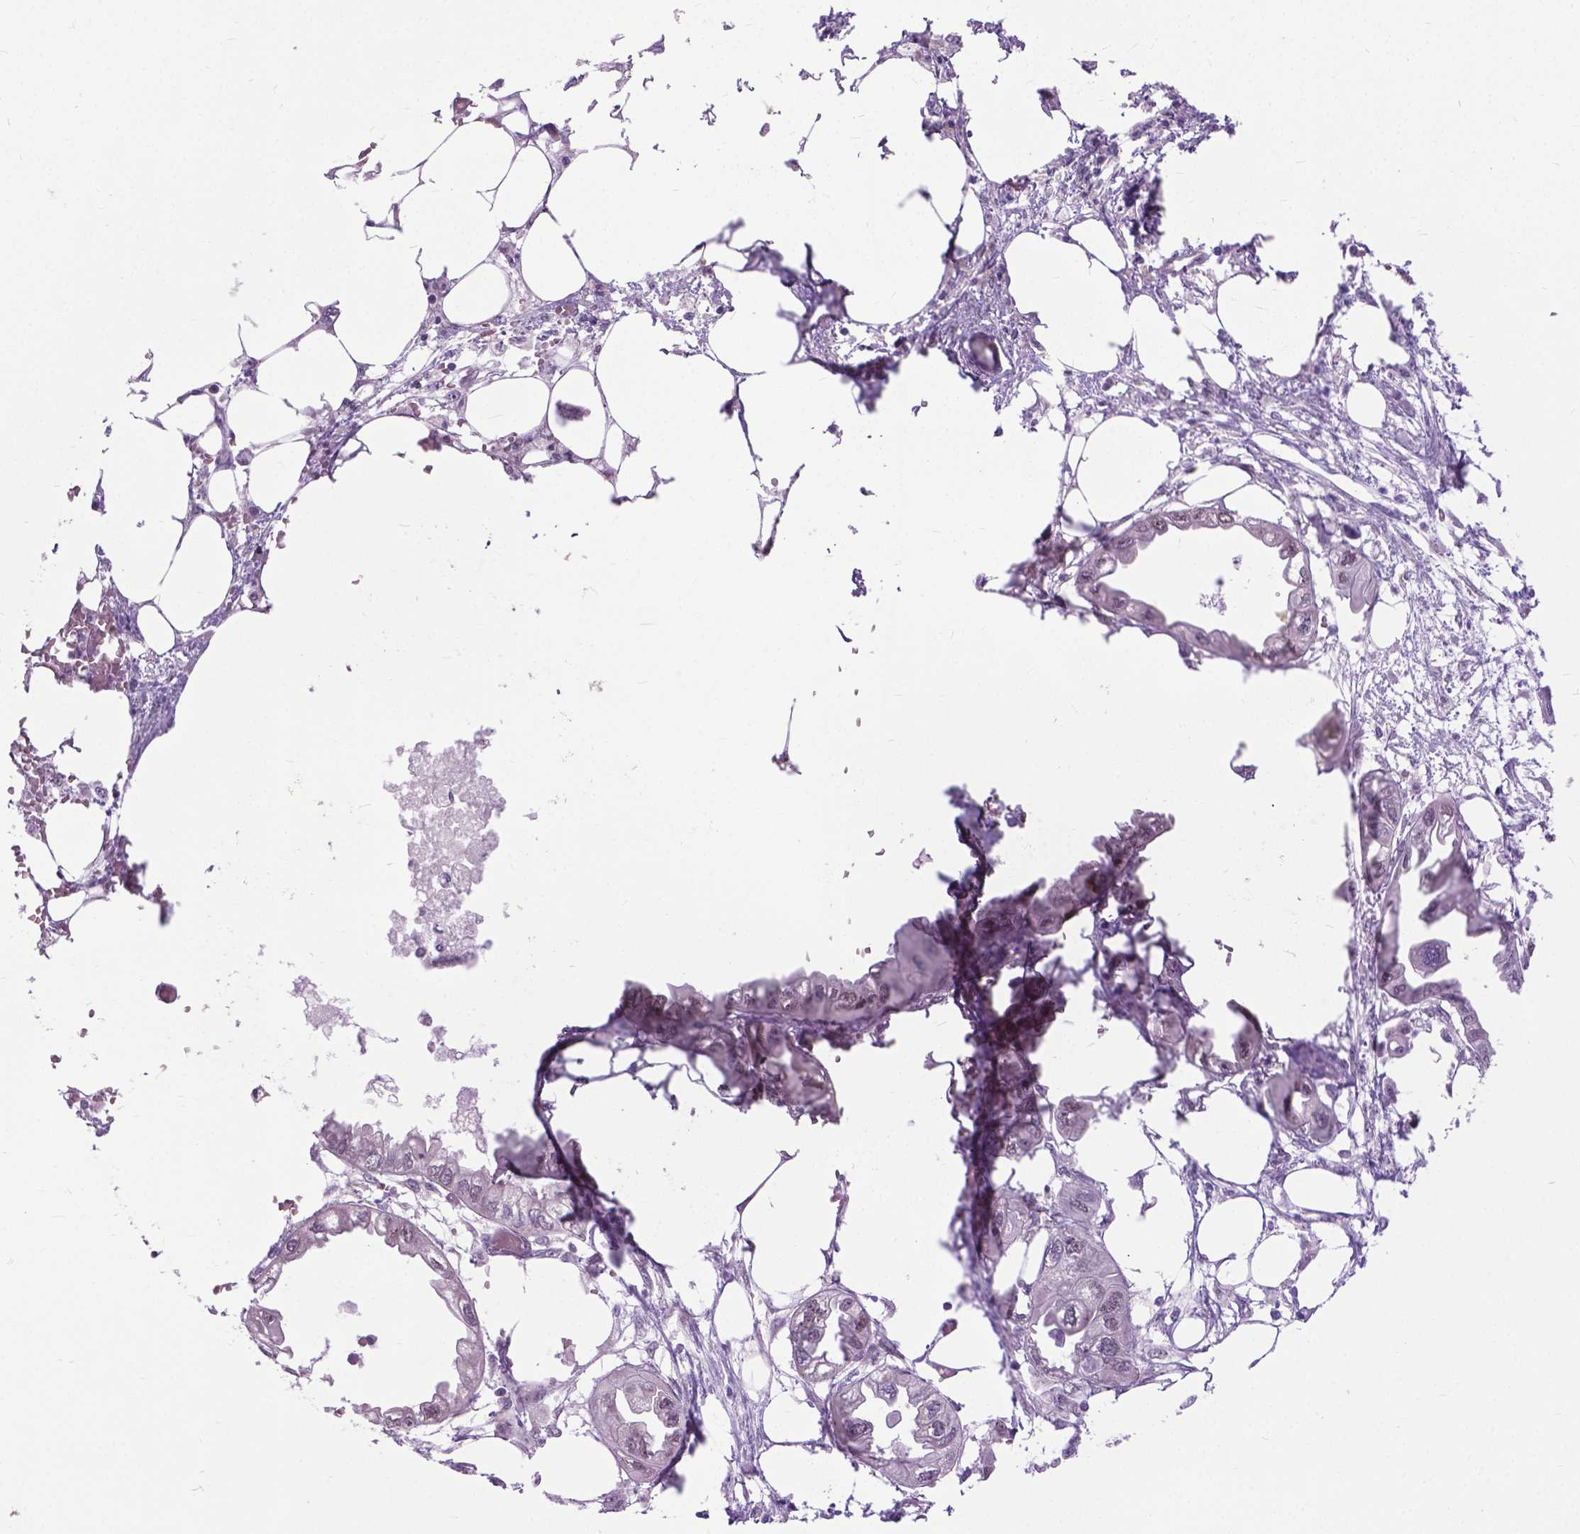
{"staining": {"intensity": "negative", "quantity": "none", "location": "none"}, "tissue": "endometrial cancer", "cell_type": "Tumor cells", "image_type": "cancer", "snomed": [{"axis": "morphology", "description": "Adenocarcinoma, NOS"}, {"axis": "morphology", "description": "Adenocarcinoma, metastatic, NOS"}, {"axis": "topography", "description": "Adipose tissue"}, {"axis": "topography", "description": "Endometrium"}], "caption": "The photomicrograph displays no significant staining in tumor cells of endometrial metastatic adenocarcinoma.", "gene": "APCDD1L", "patient": {"sex": "female", "age": 67}}